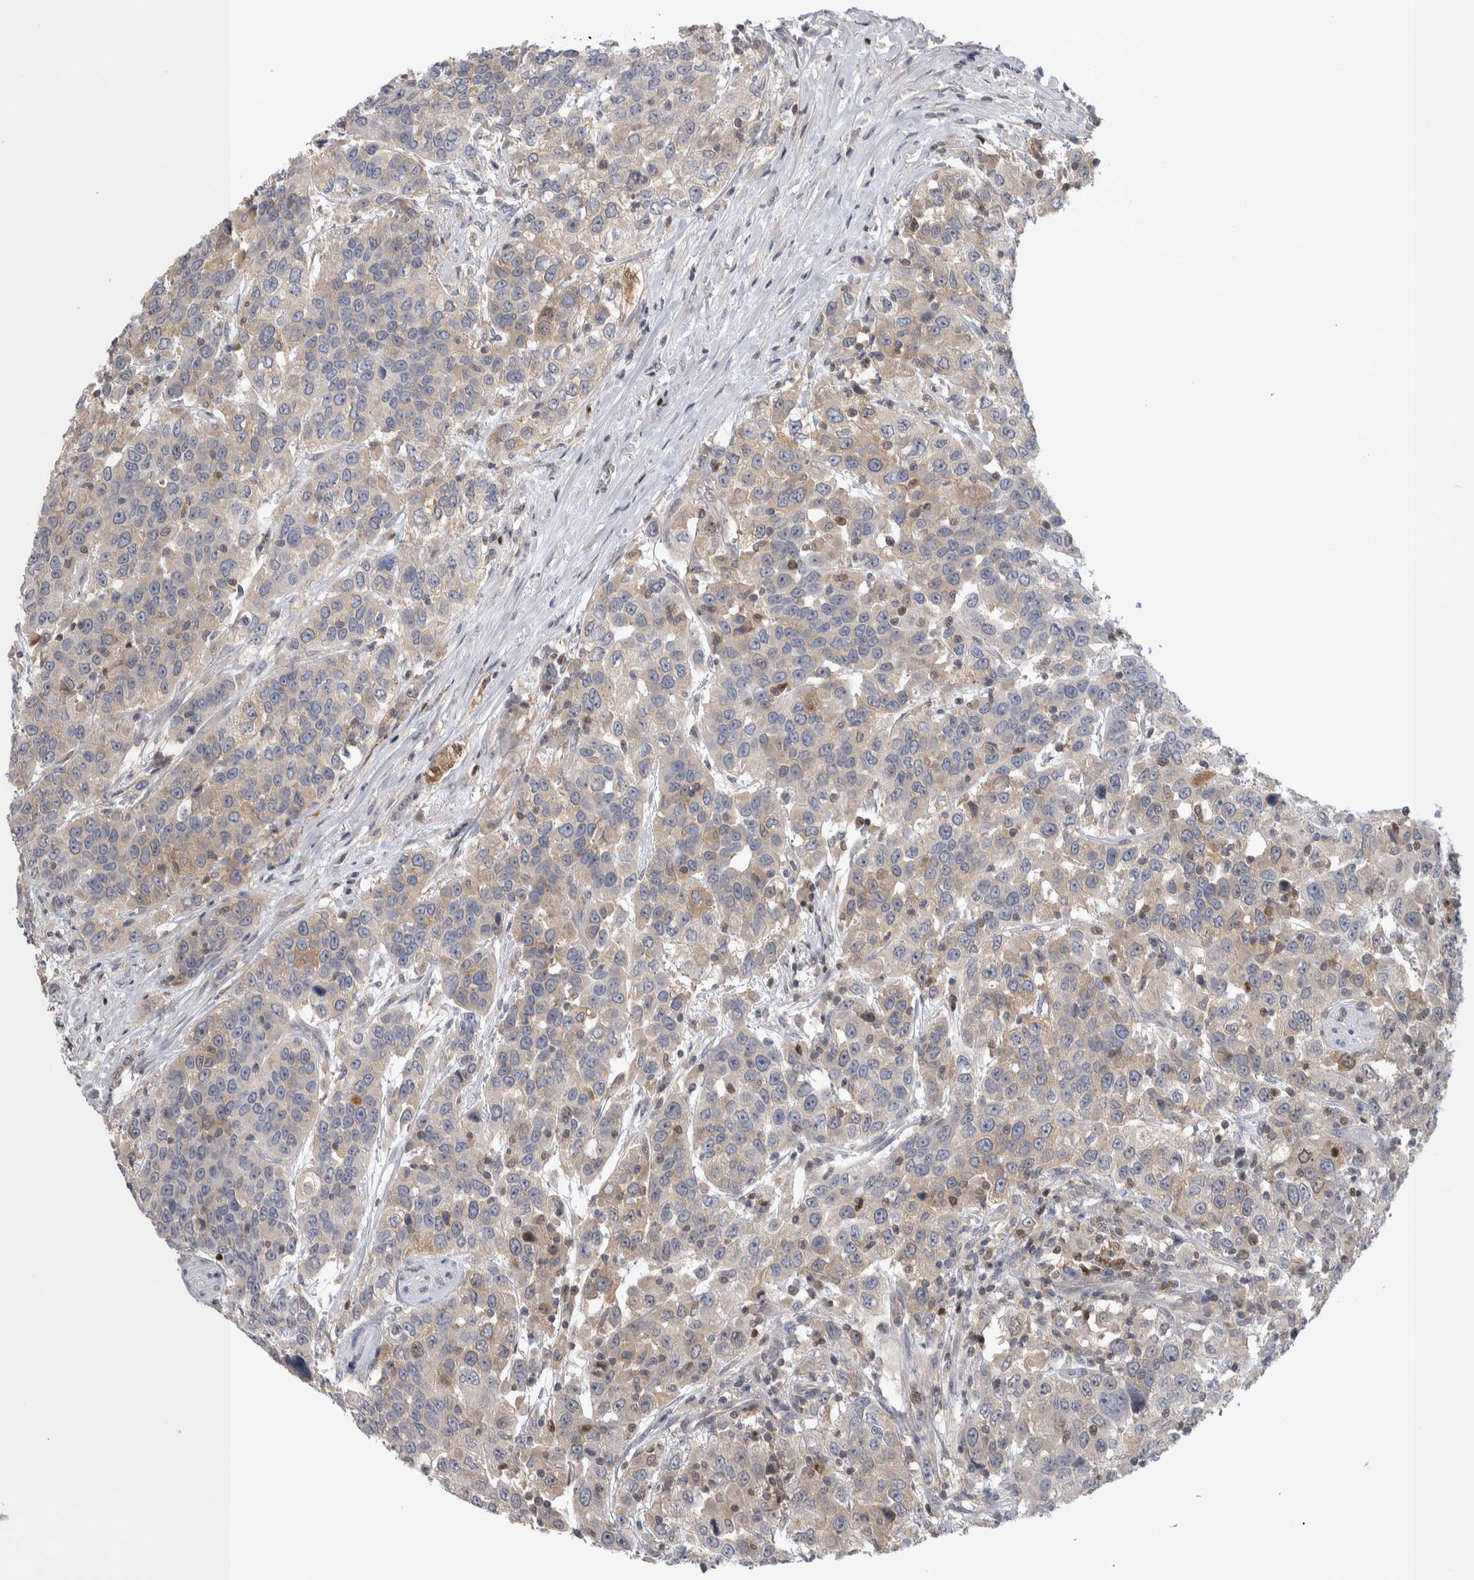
{"staining": {"intensity": "weak", "quantity": "25%-75%", "location": "cytoplasmic/membranous"}, "tissue": "urothelial cancer", "cell_type": "Tumor cells", "image_type": "cancer", "snomed": [{"axis": "morphology", "description": "Urothelial carcinoma, High grade"}, {"axis": "topography", "description": "Urinary bladder"}], "caption": "Immunohistochemistry (IHC) image of neoplastic tissue: urothelial cancer stained using immunohistochemistry (IHC) shows low levels of weak protein expression localized specifically in the cytoplasmic/membranous of tumor cells, appearing as a cytoplasmic/membranous brown color.", "gene": "NFKB2", "patient": {"sex": "female", "age": 80}}